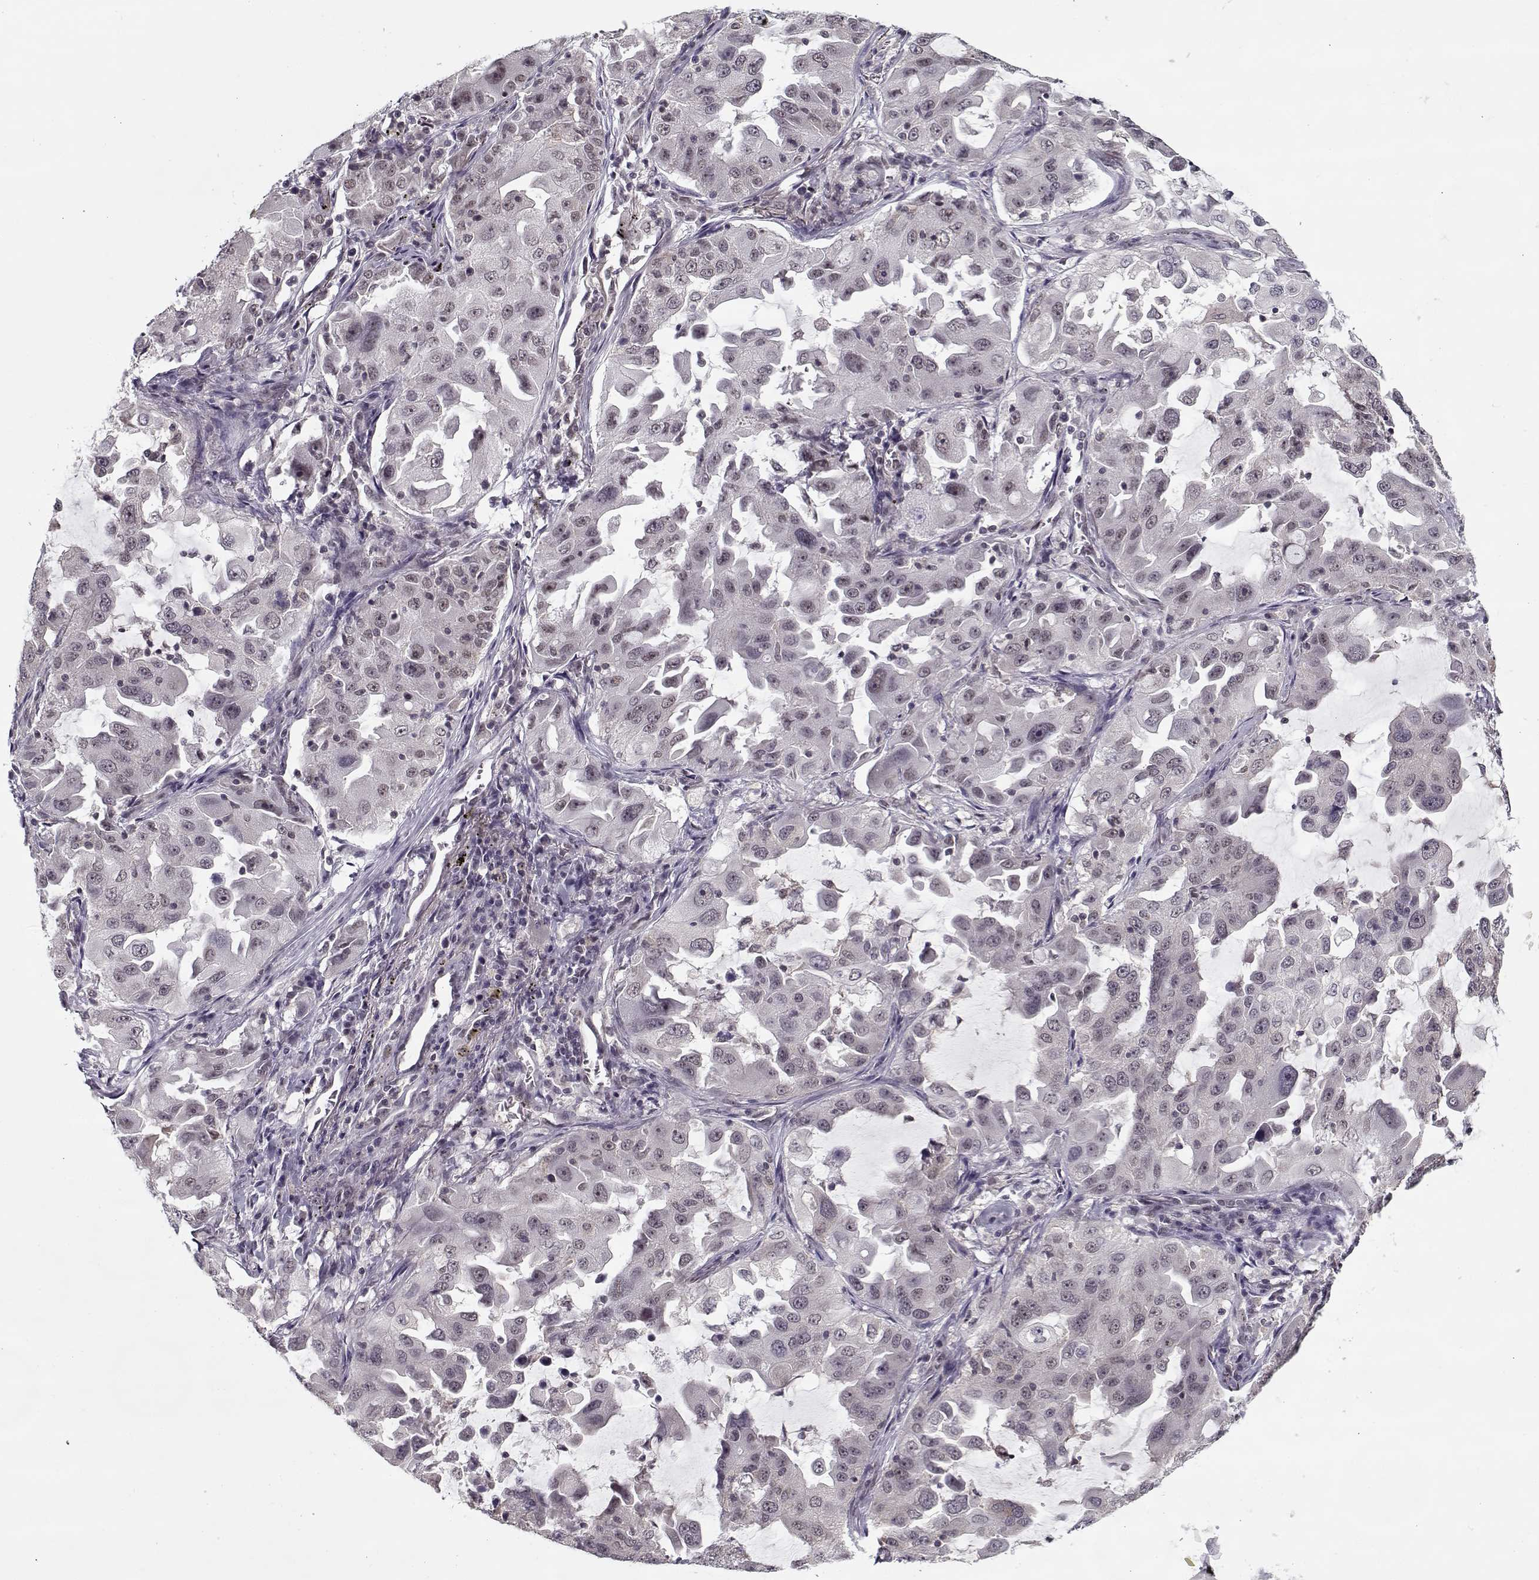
{"staining": {"intensity": "negative", "quantity": "none", "location": "none"}, "tissue": "lung cancer", "cell_type": "Tumor cells", "image_type": "cancer", "snomed": [{"axis": "morphology", "description": "Adenocarcinoma, NOS"}, {"axis": "topography", "description": "Lung"}], "caption": "The photomicrograph demonstrates no significant staining in tumor cells of lung adenocarcinoma.", "gene": "TESPA1", "patient": {"sex": "female", "age": 61}}